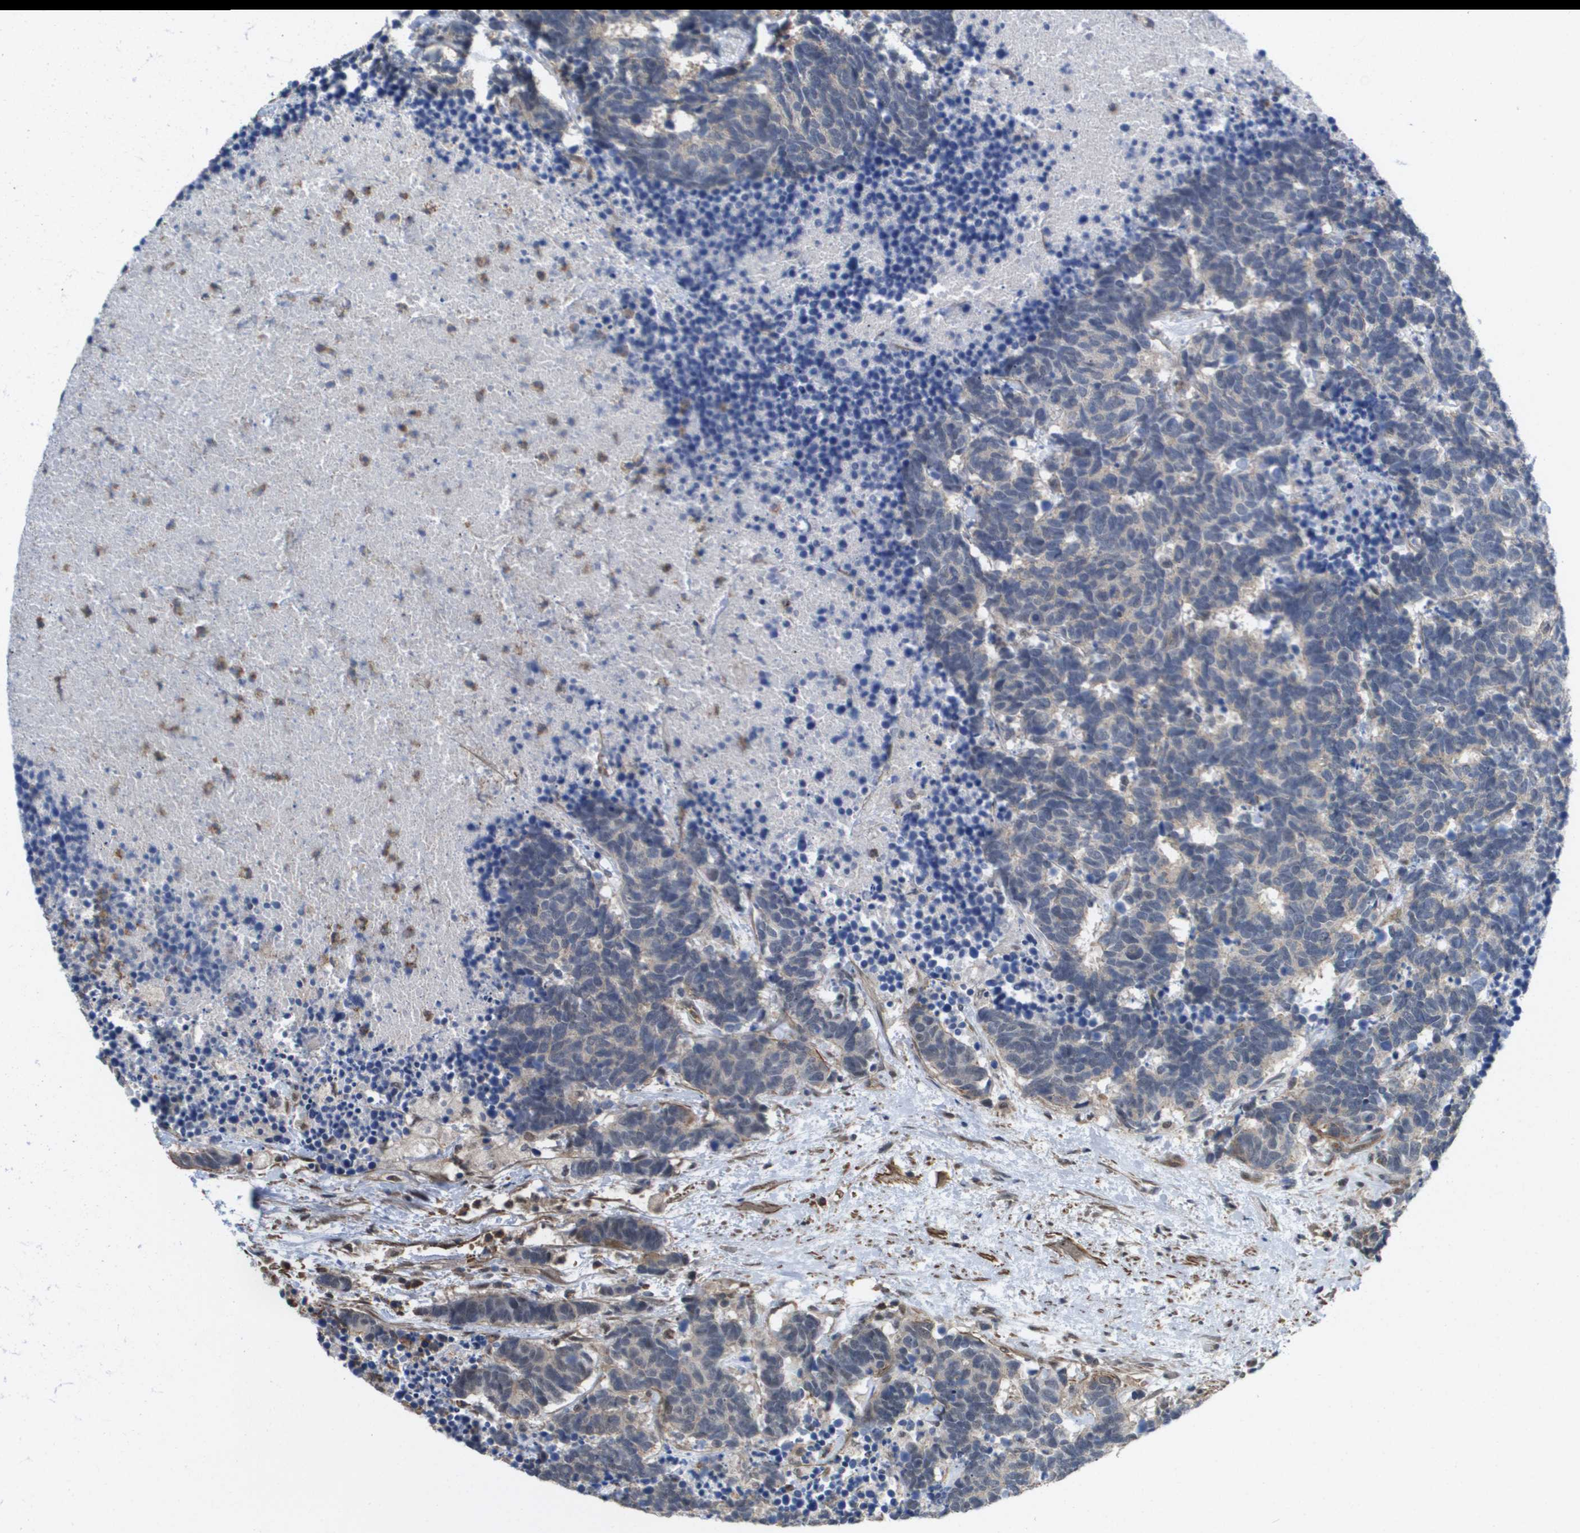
{"staining": {"intensity": "weak", "quantity": "<25%", "location": "cytoplasmic/membranous"}, "tissue": "carcinoid", "cell_type": "Tumor cells", "image_type": "cancer", "snomed": [{"axis": "morphology", "description": "Carcinoma, NOS"}, {"axis": "morphology", "description": "Carcinoid, malignant, NOS"}, {"axis": "topography", "description": "Urinary bladder"}], "caption": "Immunohistochemical staining of human carcinoma displays no significant staining in tumor cells.", "gene": "RNF112", "patient": {"sex": "male", "age": 57}}